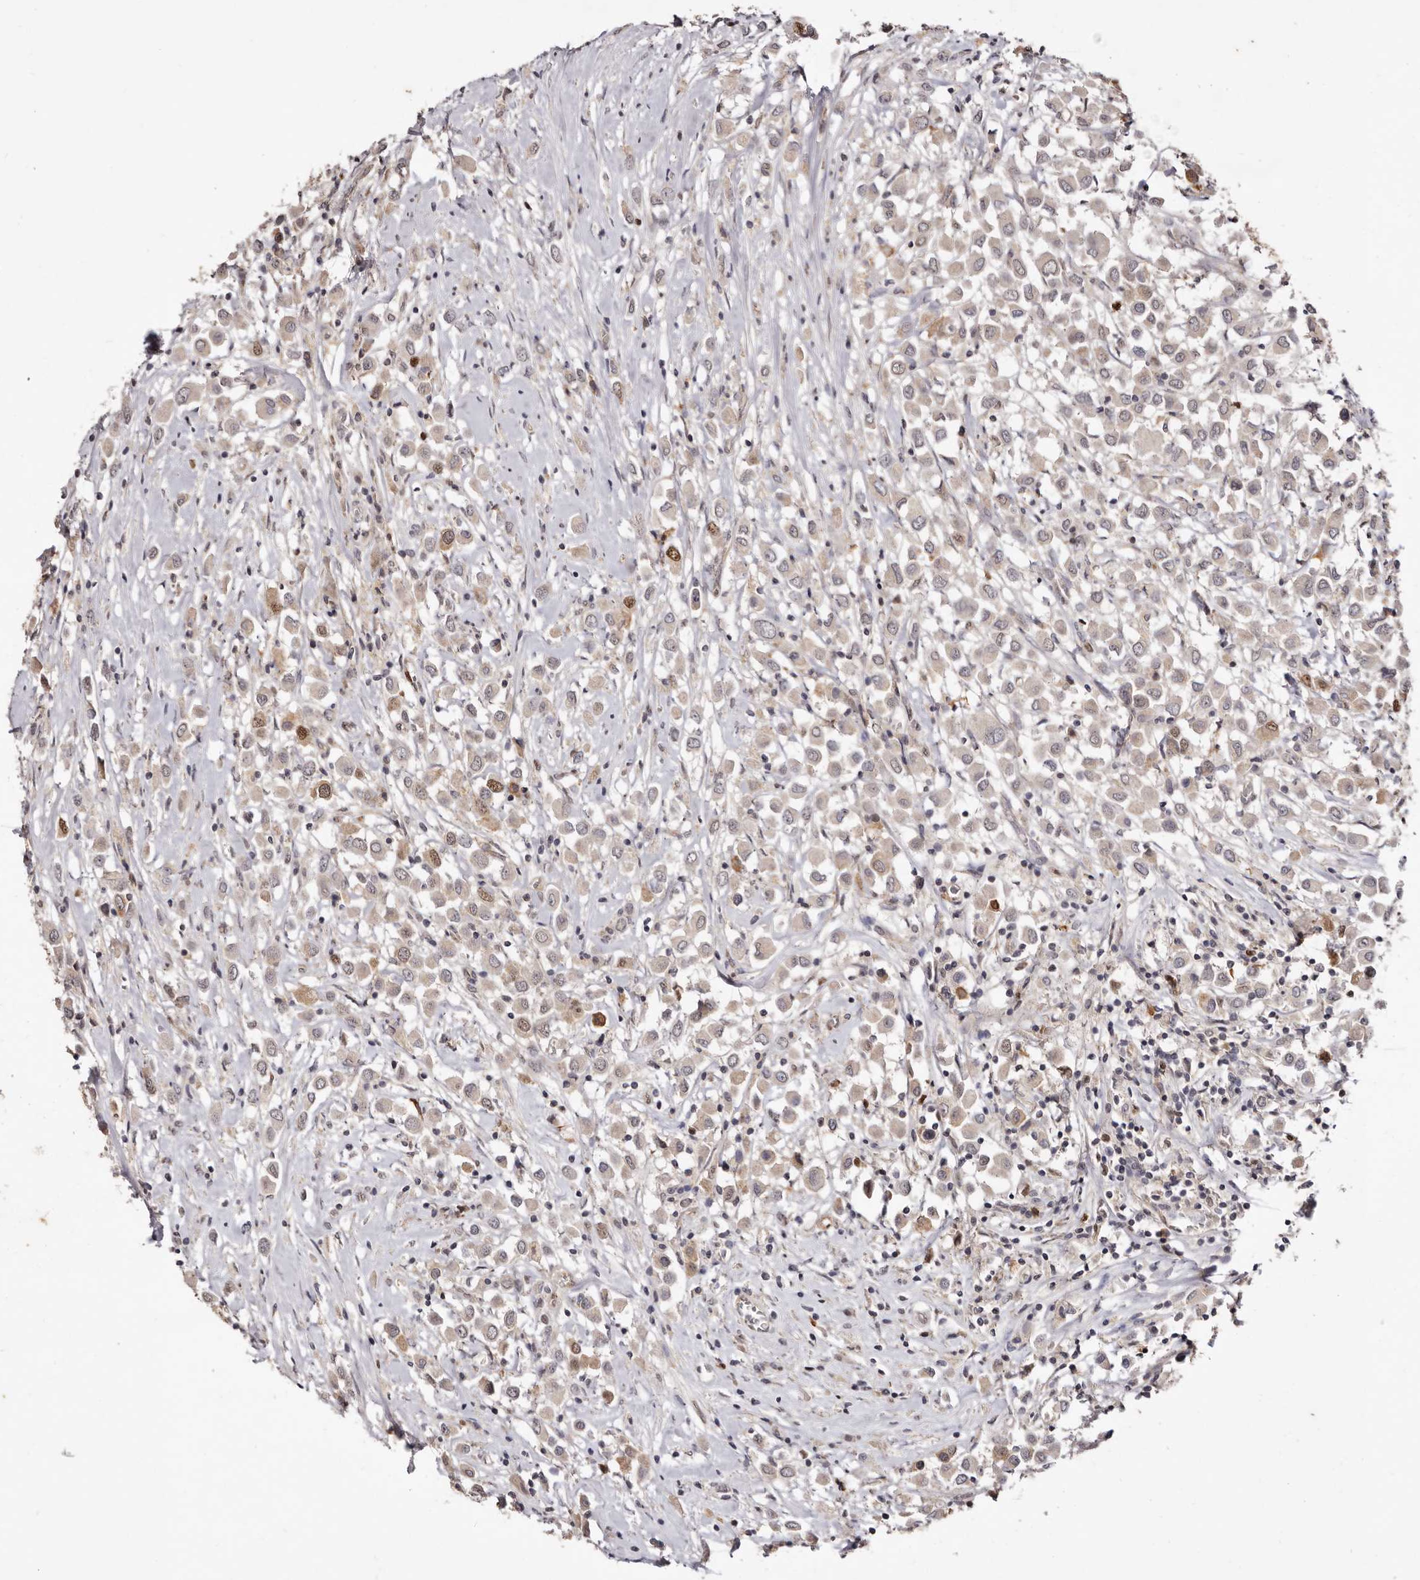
{"staining": {"intensity": "weak", "quantity": "25%-75%", "location": "cytoplasmic/membranous,nuclear"}, "tissue": "breast cancer", "cell_type": "Tumor cells", "image_type": "cancer", "snomed": [{"axis": "morphology", "description": "Duct carcinoma"}, {"axis": "topography", "description": "Breast"}], "caption": "A brown stain labels weak cytoplasmic/membranous and nuclear positivity of a protein in human breast cancer (invasive ductal carcinoma) tumor cells. The staining was performed using DAB to visualize the protein expression in brown, while the nuclei were stained in blue with hematoxylin (Magnification: 20x).", "gene": "NOTCH1", "patient": {"sex": "female", "age": 61}}